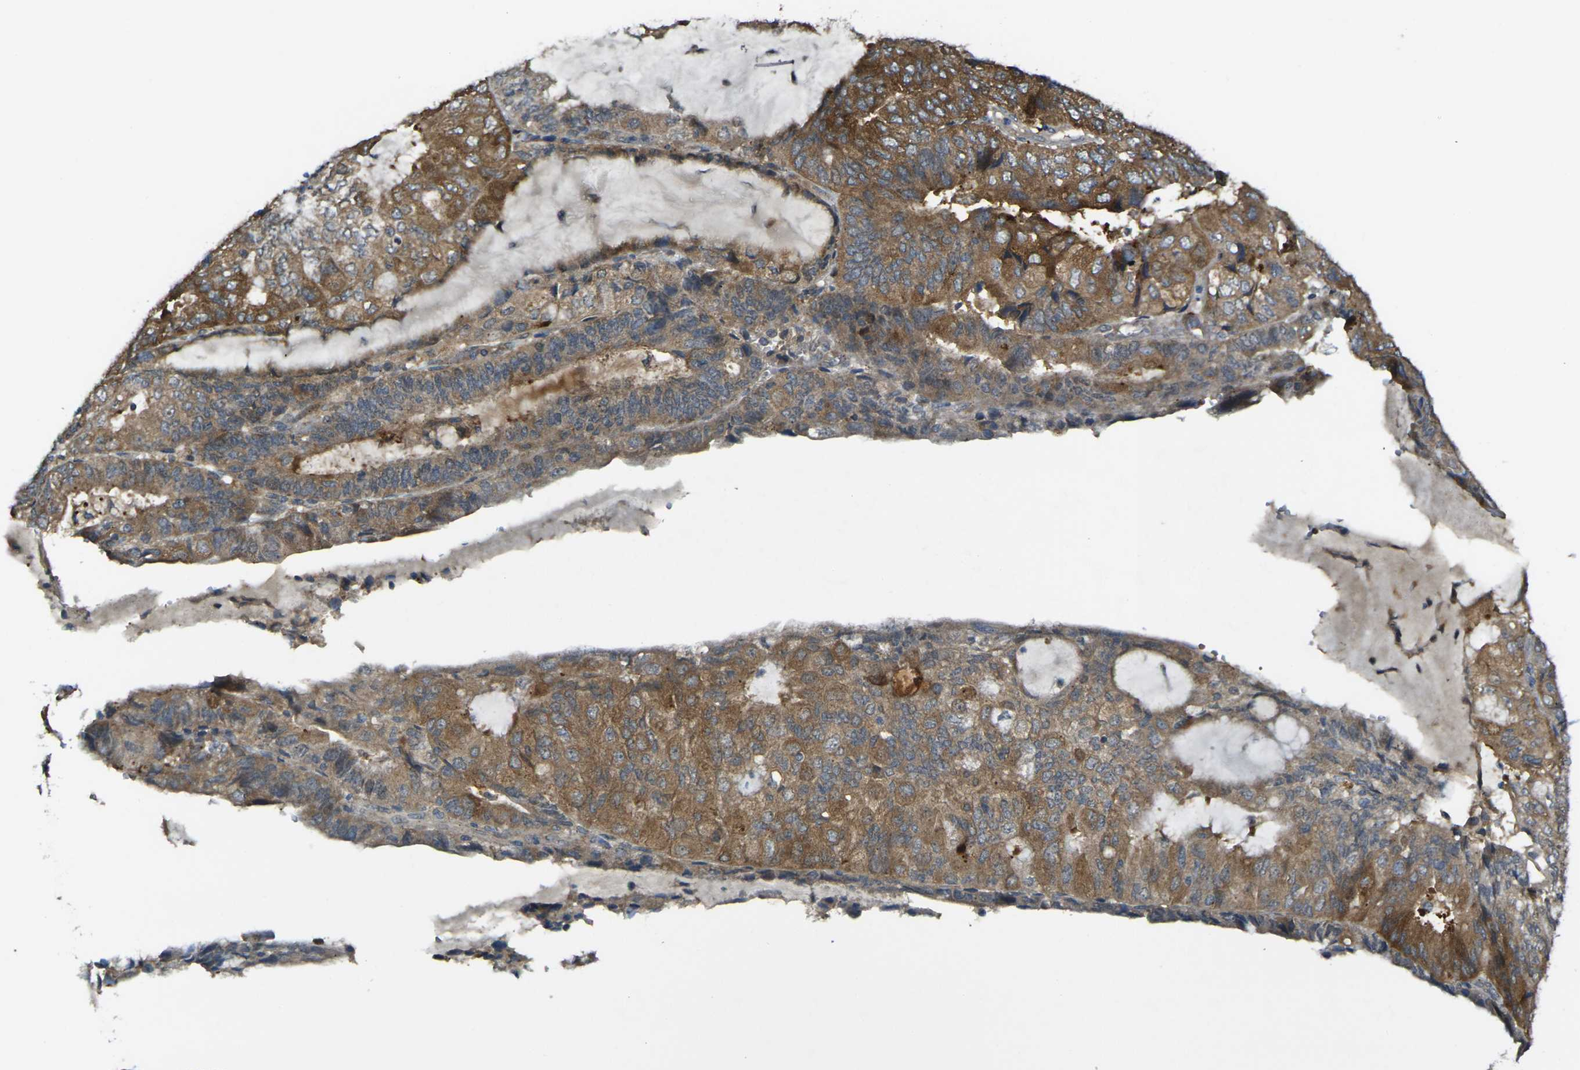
{"staining": {"intensity": "moderate", "quantity": ">75%", "location": "cytoplasmic/membranous"}, "tissue": "endometrial cancer", "cell_type": "Tumor cells", "image_type": "cancer", "snomed": [{"axis": "morphology", "description": "Adenocarcinoma, NOS"}, {"axis": "topography", "description": "Endometrium"}], "caption": "A brown stain labels moderate cytoplasmic/membranous expression of a protein in human endometrial adenocarcinoma tumor cells. Nuclei are stained in blue.", "gene": "GNA12", "patient": {"sex": "female", "age": 81}}